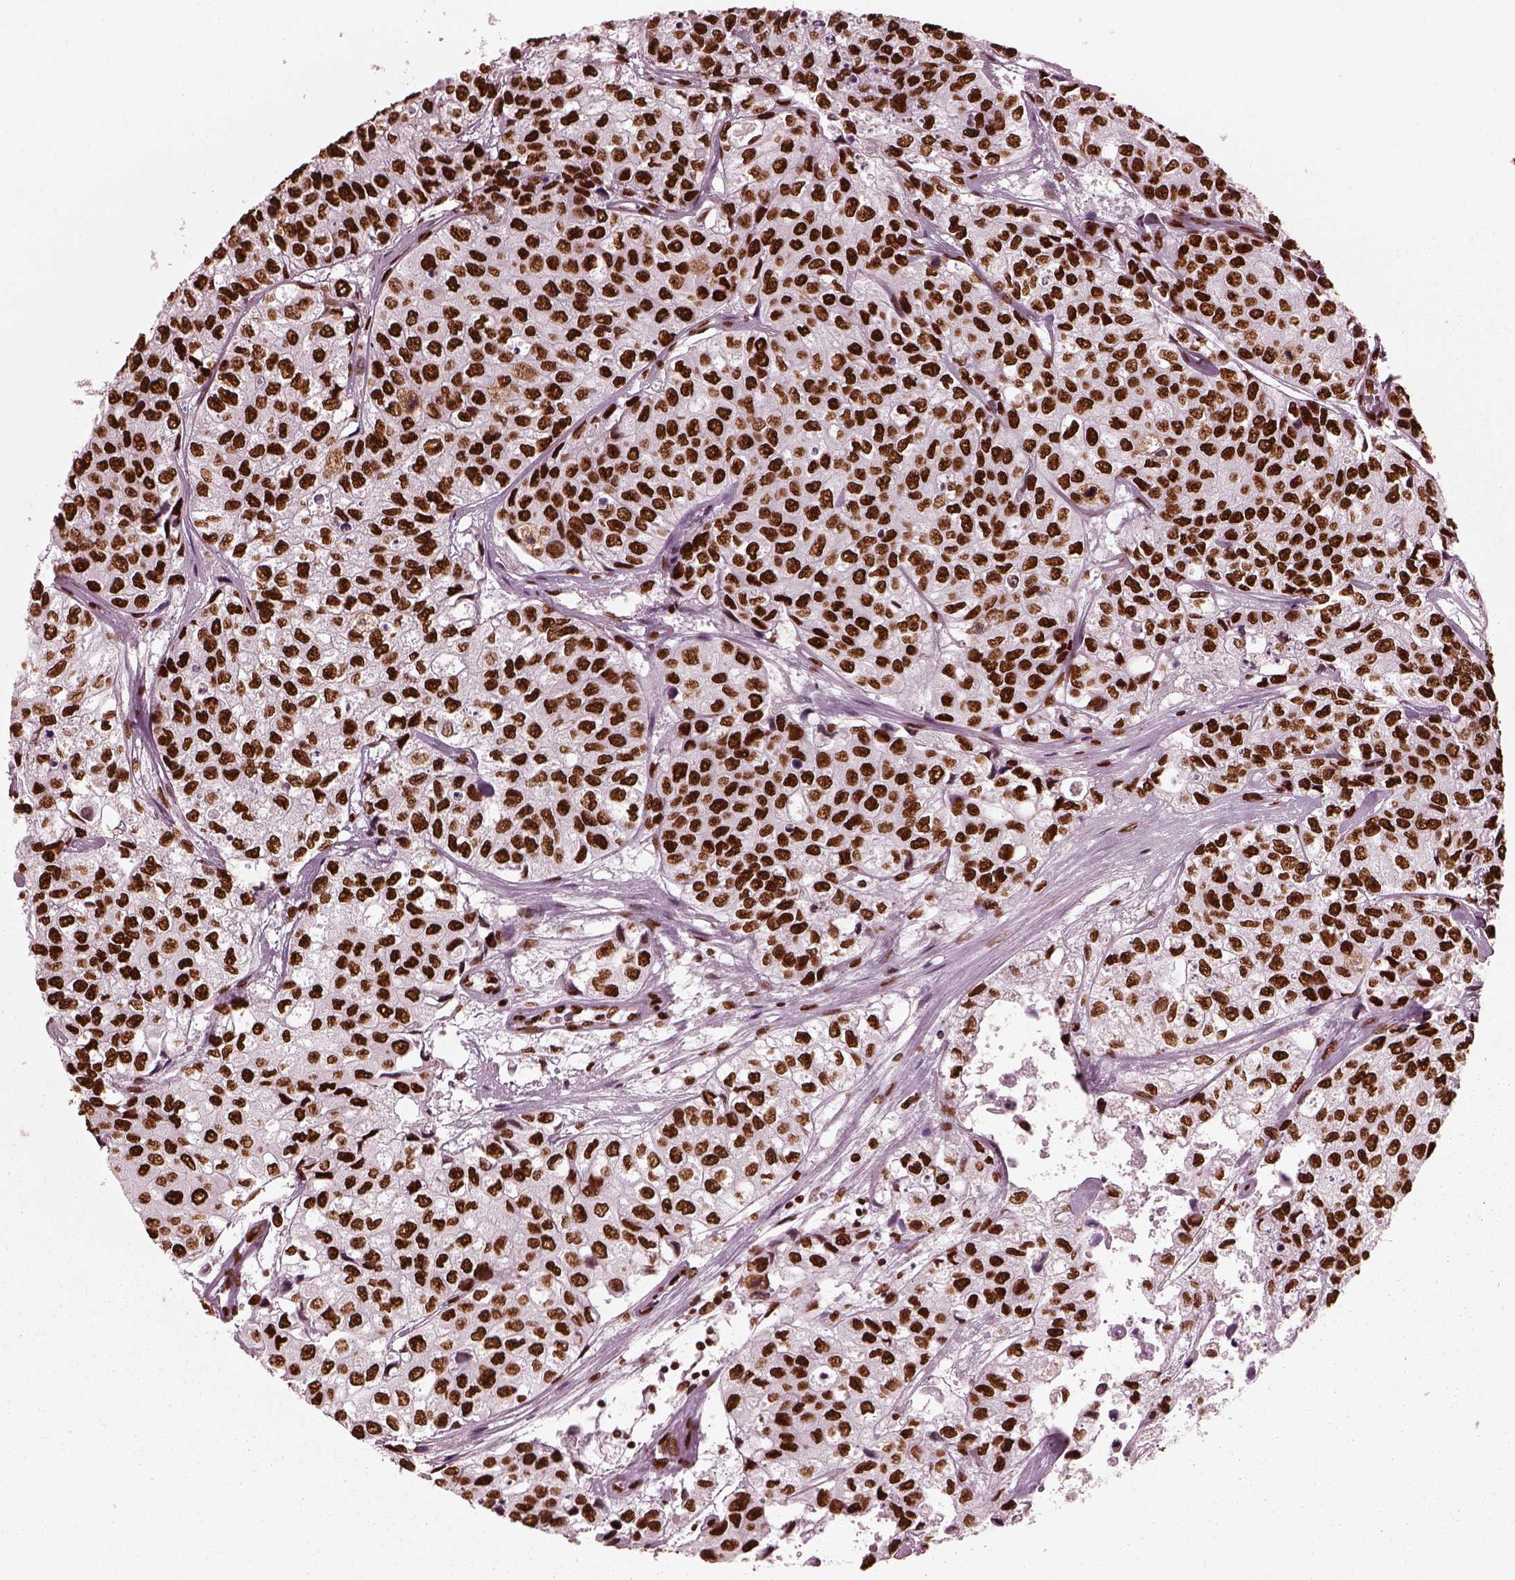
{"staining": {"intensity": "strong", "quantity": ">75%", "location": "nuclear"}, "tissue": "urothelial cancer", "cell_type": "Tumor cells", "image_type": "cancer", "snomed": [{"axis": "morphology", "description": "Urothelial carcinoma, High grade"}, {"axis": "topography", "description": "Urinary bladder"}], "caption": "There is high levels of strong nuclear expression in tumor cells of urothelial cancer, as demonstrated by immunohistochemical staining (brown color).", "gene": "CBFA2T3", "patient": {"sex": "male", "age": 73}}